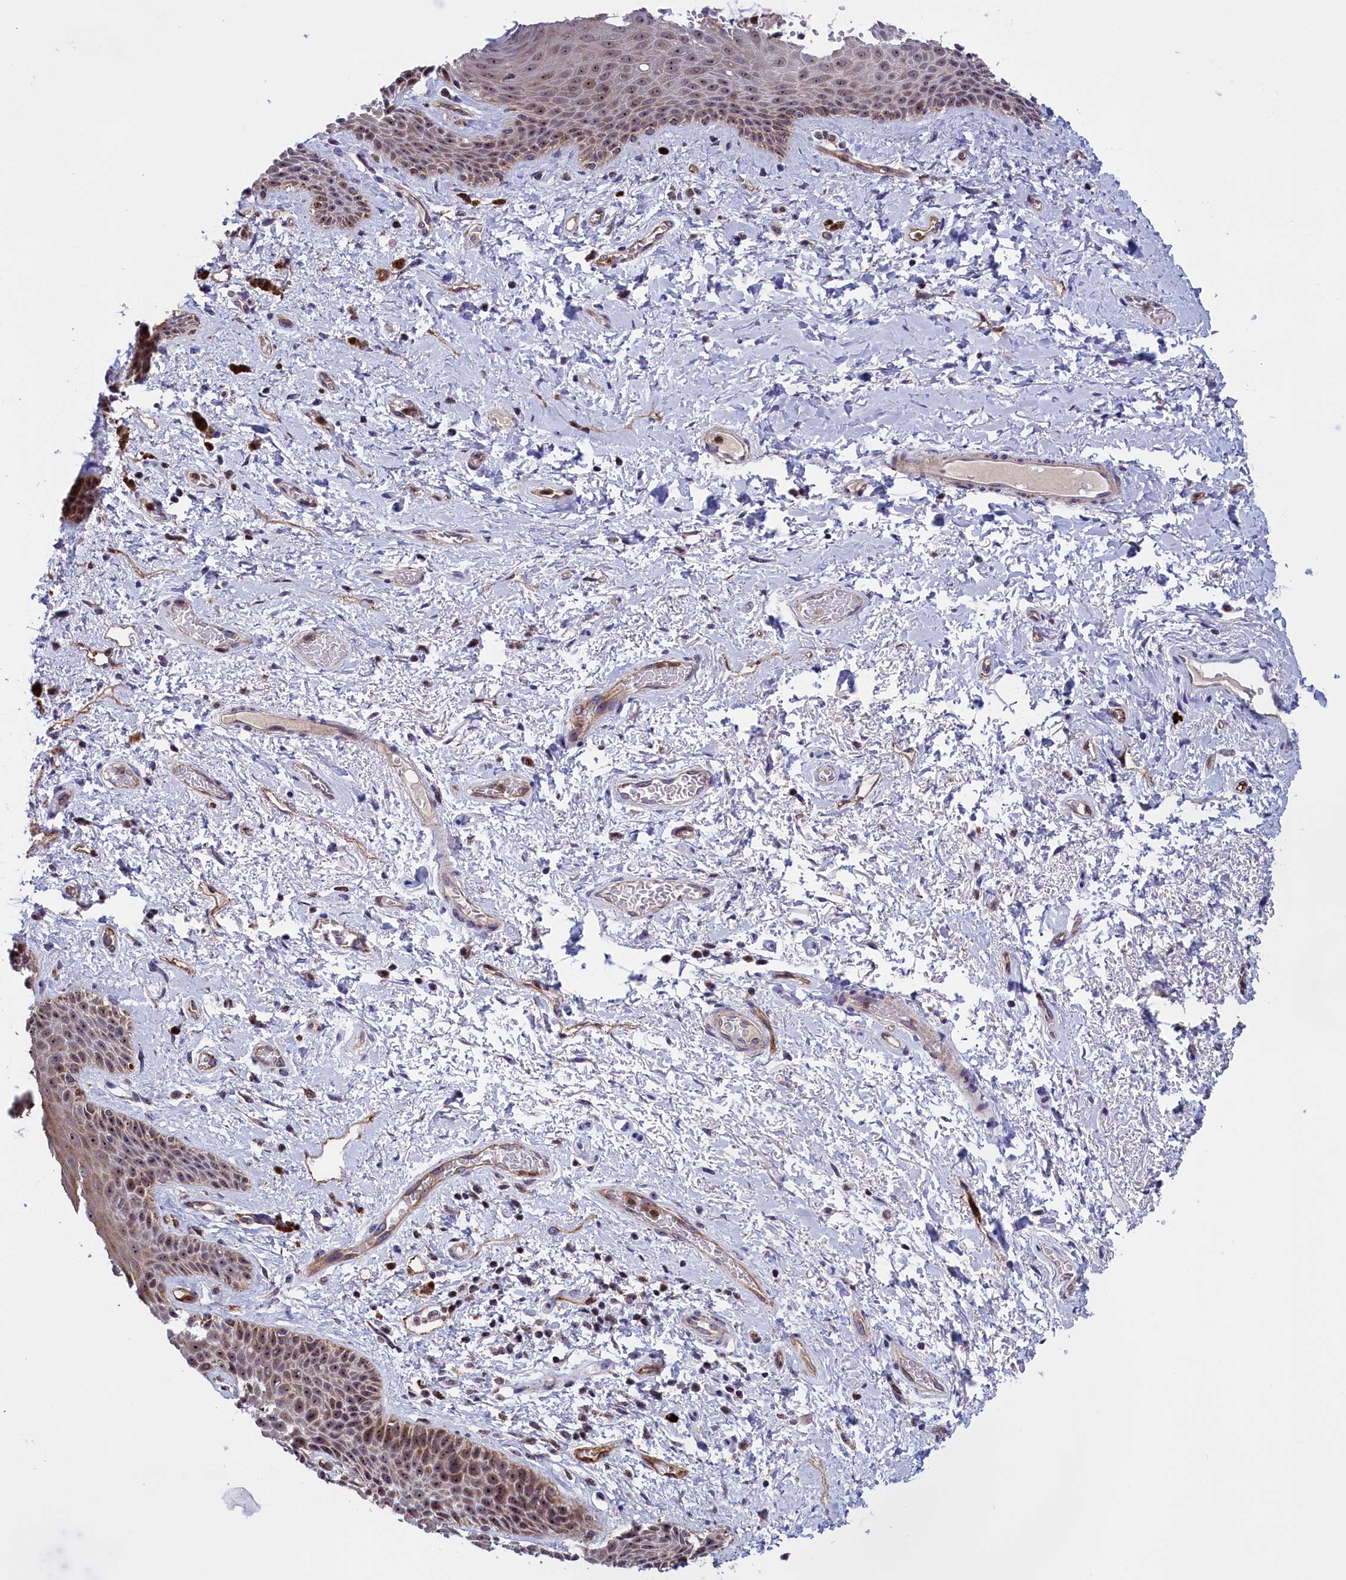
{"staining": {"intensity": "moderate", "quantity": ">75%", "location": "cytoplasmic/membranous,nuclear"}, "tissue": "skin", "cell_type": "Epidermal cells", "image_type": "normal", "snomed": [{"axis": "morphology", "description": "Normal tissue, NOS"}, {"axis": "topography", "description": "Anal"}], "caption": "A high-resolution histopathology image shows immunohistochemistry (IHC) staining of benign skin, which demonstrates moderate cytoplasmic/membranous,nuclear positivity in approximately >75% of epidermal cells.", "gene": "MPND", "patient": {"sex": "female", "age": 46}}